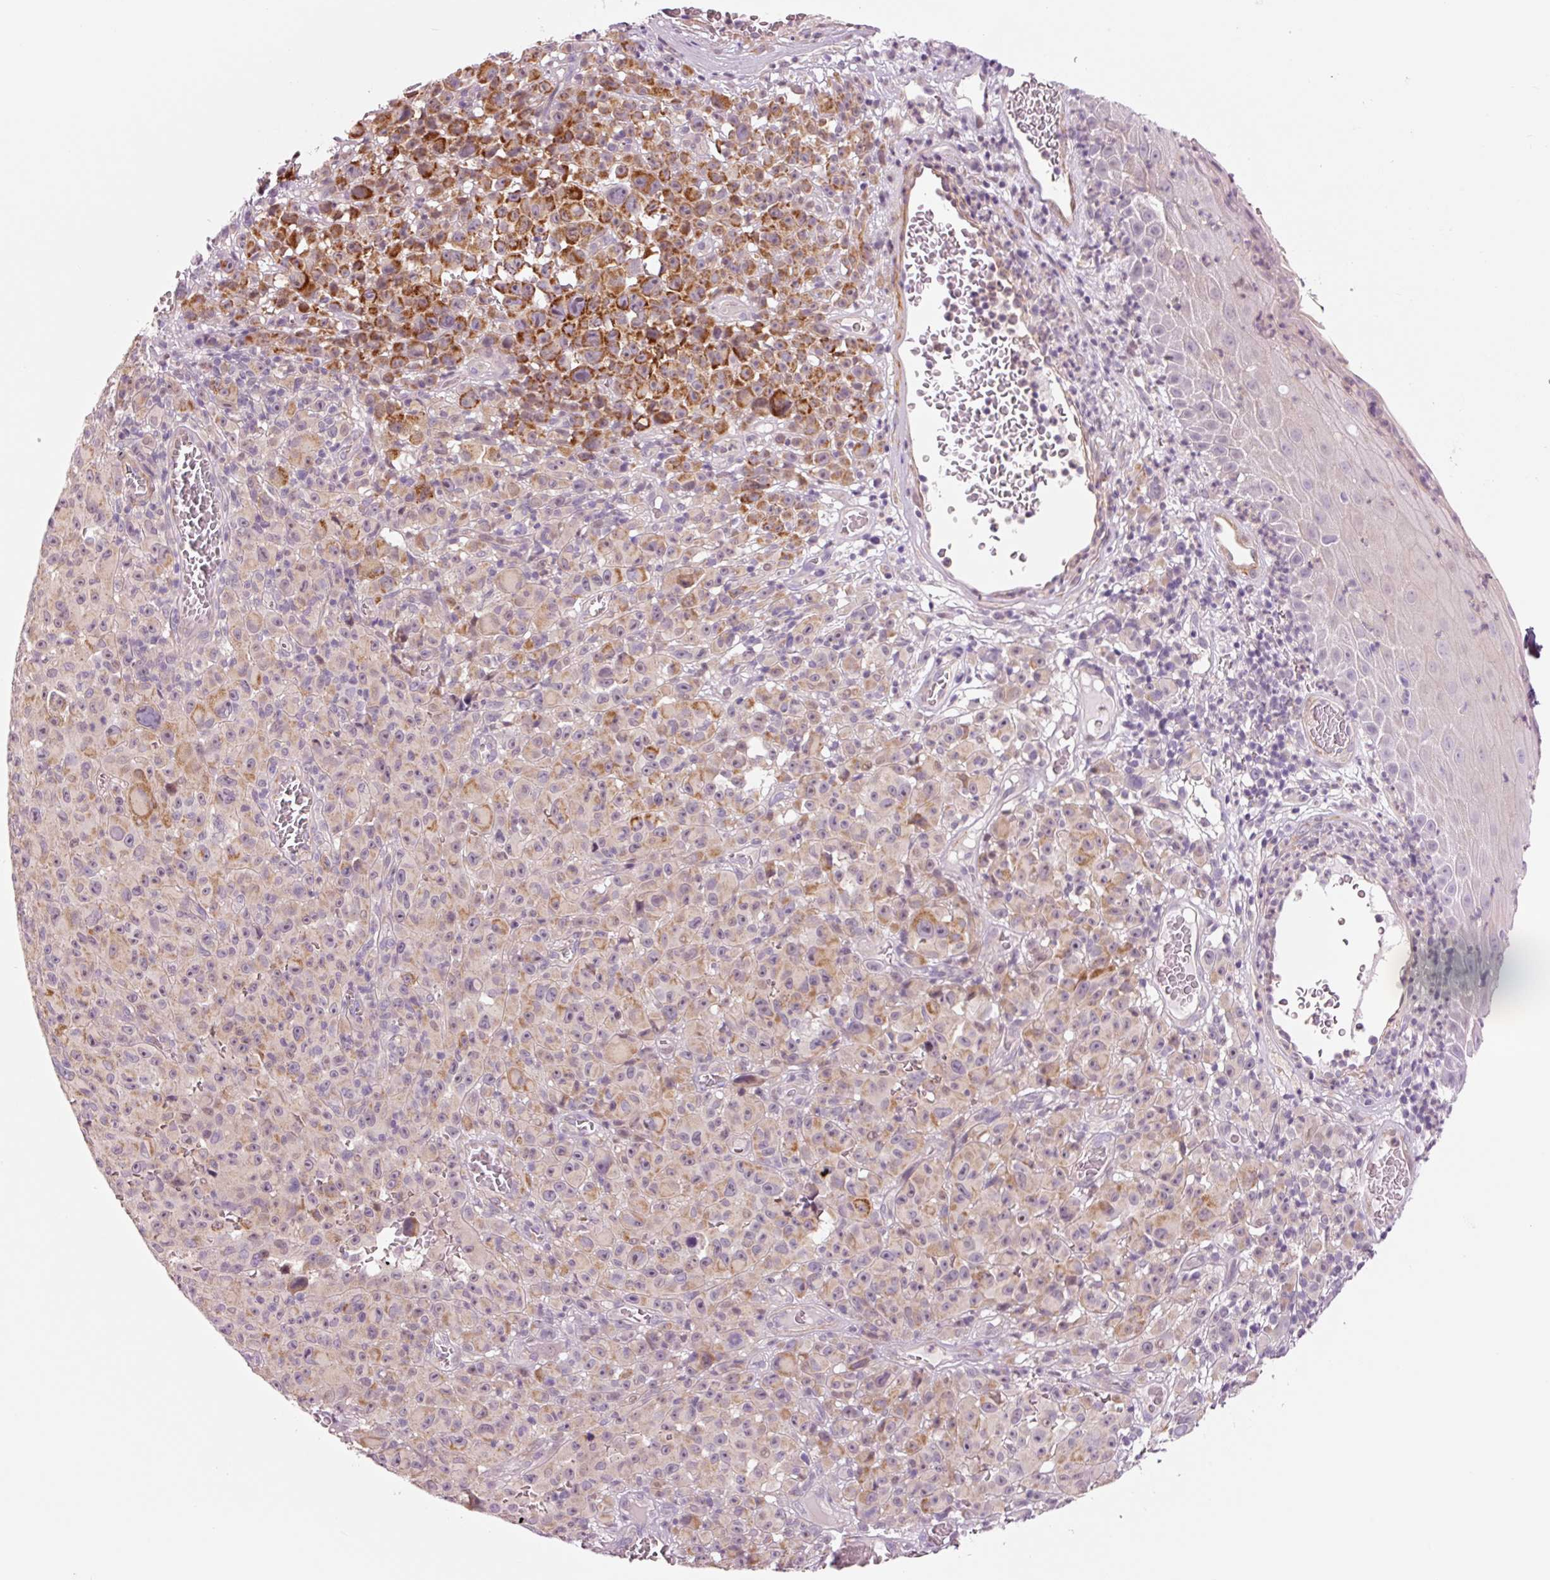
{"staining": {"intensity": "strong", "quantity": "<25%", "location": "cytoplasmic/membranous"}, "tissue": "melanoma", "cell_type": "Tumor cells", "image_type": "cancer", "snomed": [{"axis": "morphology", "description": "Malignant melanoma, NOS"}, {"axis": "topography", "description": "Skin"}], "caption": "An image of human melanoma stained for a protein demonstrates strong cytoplasmic/membranous brown staining in tumor cells.", "gene": "DAPP1", "patient": {"sex": "female", "age": 82}}